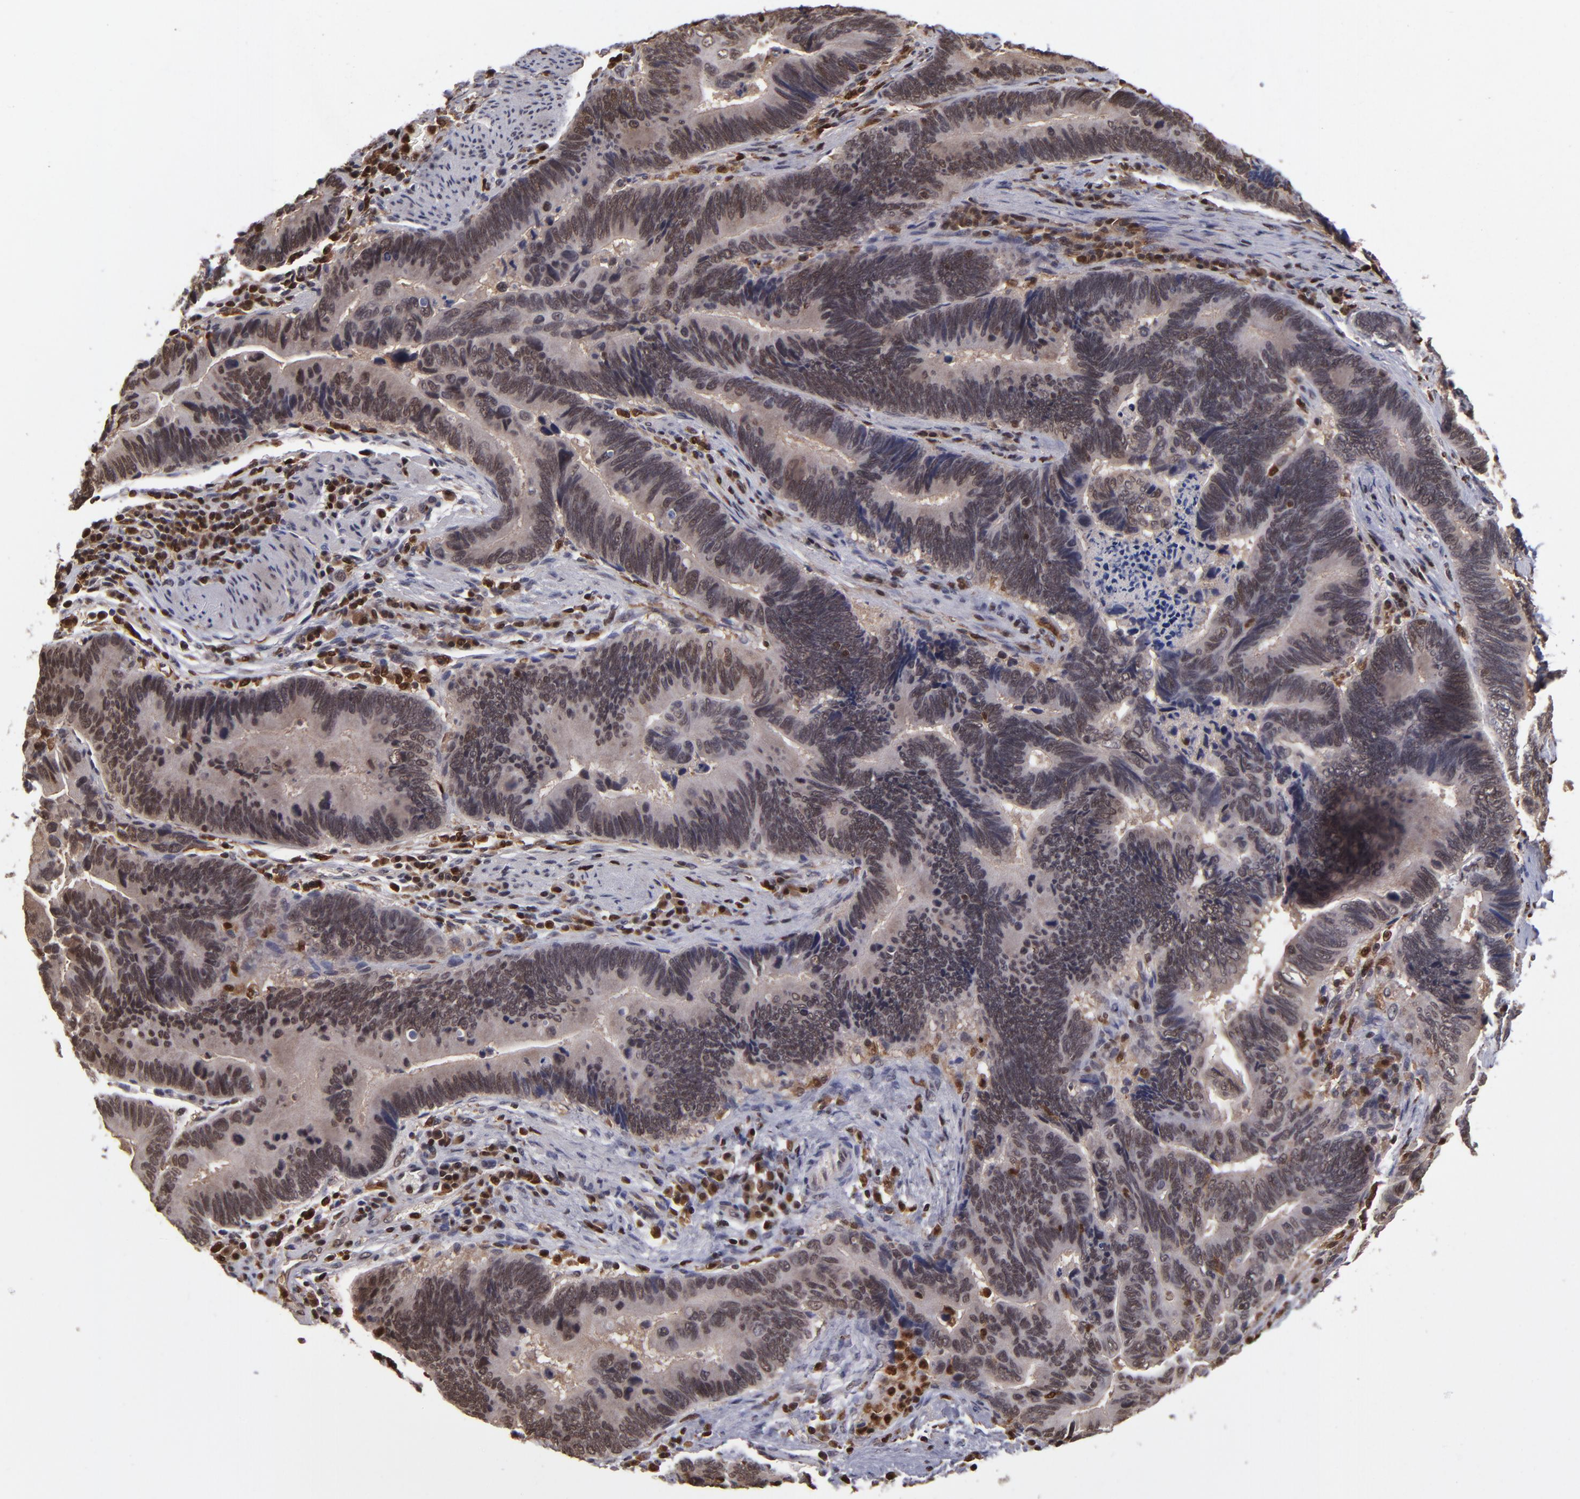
{"staining": {"intensity": "weak", "quantity": ">75%", "location": "cytoplasmic/membranous,nuclear"}, "tissue": "pancreatic cancer", "cell_type": "Tumor cells", "image_type": "cancer", "snomed": [{"axis": "morphology", "description": "Adenocarcinoma, NOS"}, {"axis": "topography", "description": "Pancreas"}], "caption": "Brown immunohistochemical staining in adenocarcinoma (pancreatic) exhibits weak cytoplasmic/membranous and nuclear expression in about >75% of tumor cells.", "gene": "GRB2", "patient": {"sex": "female", "age": 70}}